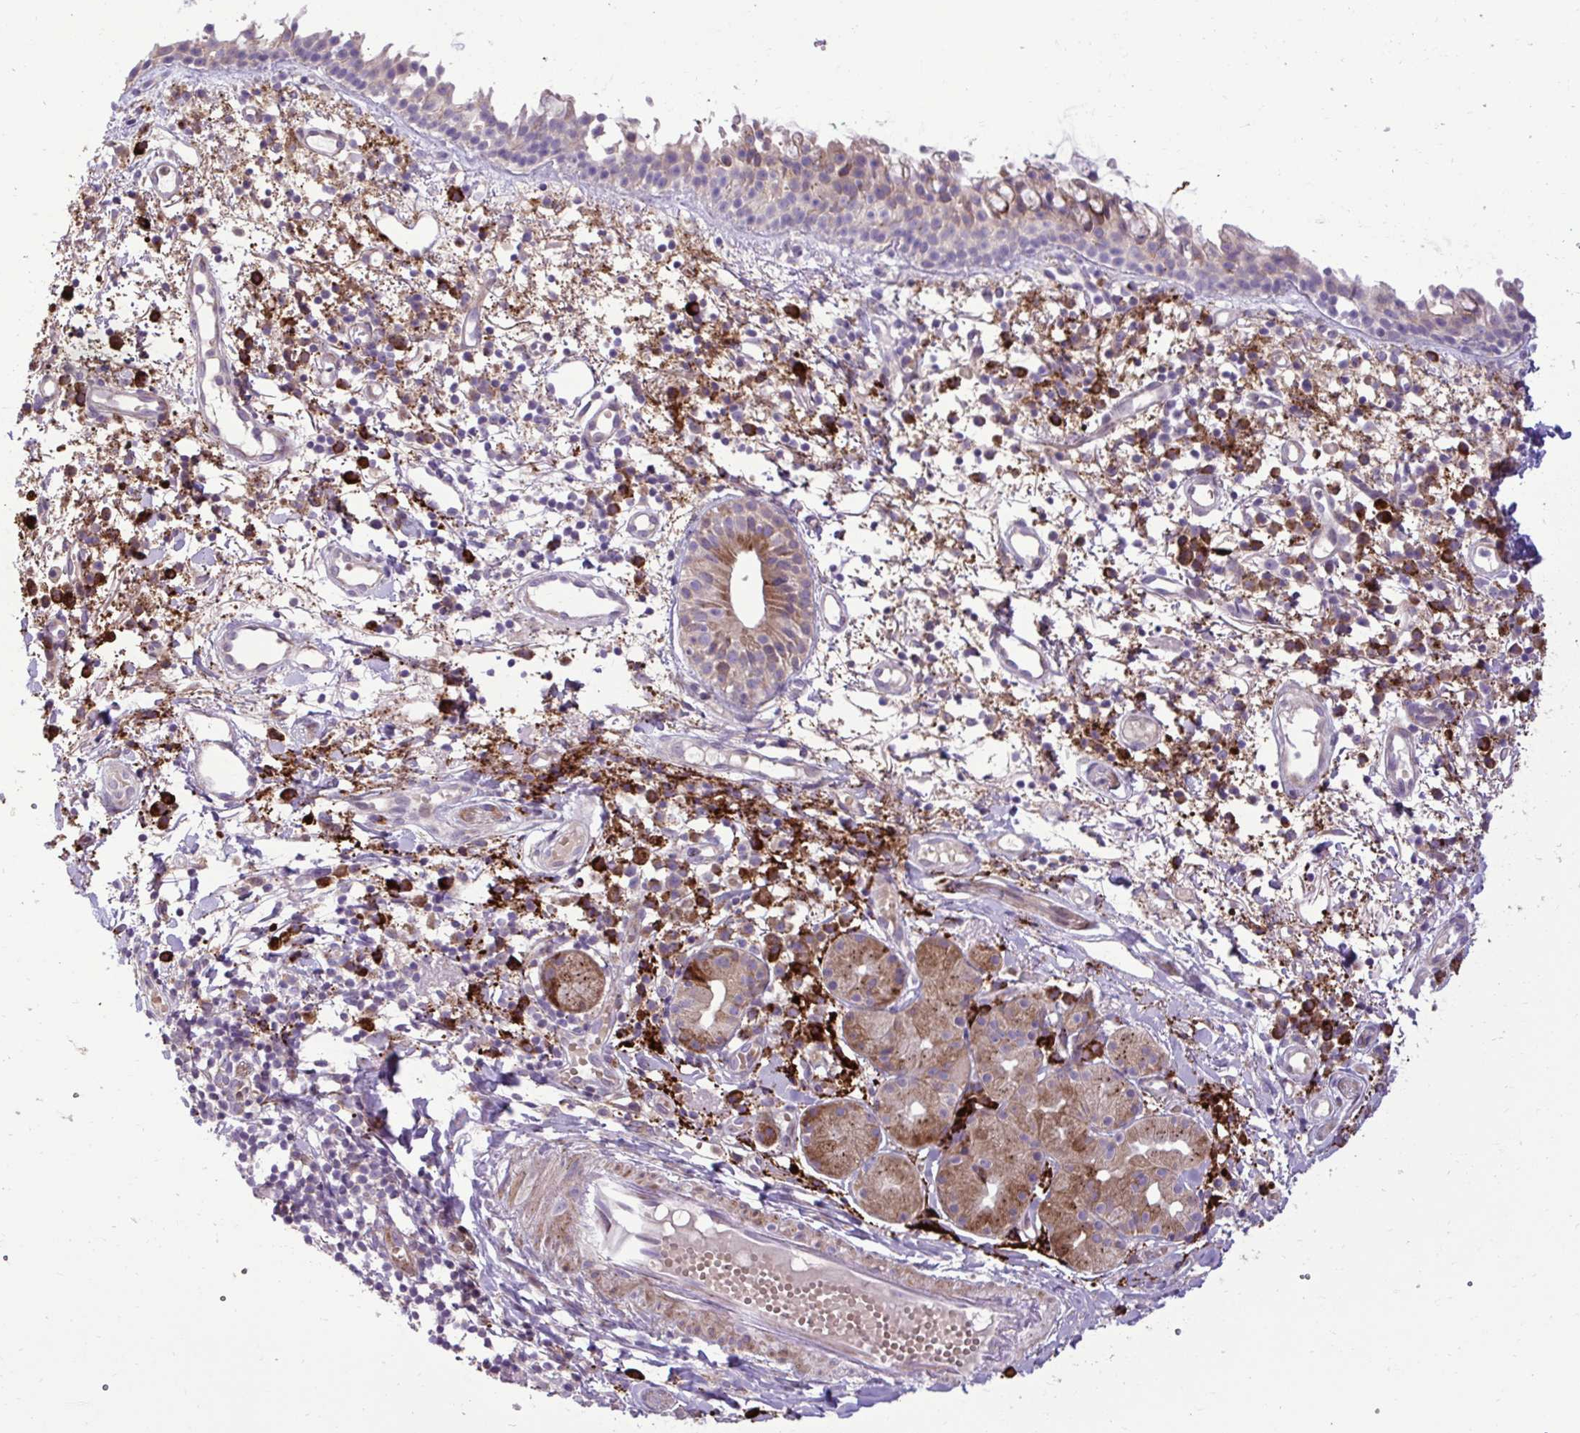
{"staining": {"intensity": "strong", "quantity": "25%-75%", "location": "cytoplasmic/membranous"}, "tissue": "nasopharynx", "cell_type": "Respiratory epithelial cells", "image_type": "normal", "snomed": [{"axis": "morphology", "description": "Normal tissue, NOS"}, {"axis": "morphology", "description": "Basal cell carcinoma"}, {"axis": "topography", "description": "Cartilage tissue"}, {"axis": "topography", "description": "Nasopharynx"}, {"axis": "topography", "description": "Oral tissue"}], "caption": "Nasopharynx stained with immunohistochemistry (IHC) reveals strong cytoplasmic/membranous staining in approximately 25%-75% of respiratory epithelial cells. (Brightfield microscopy of DAB IHC at high magnification).", "gene": "LIMS1", "patient": {"sex": "female", "age": 77}}